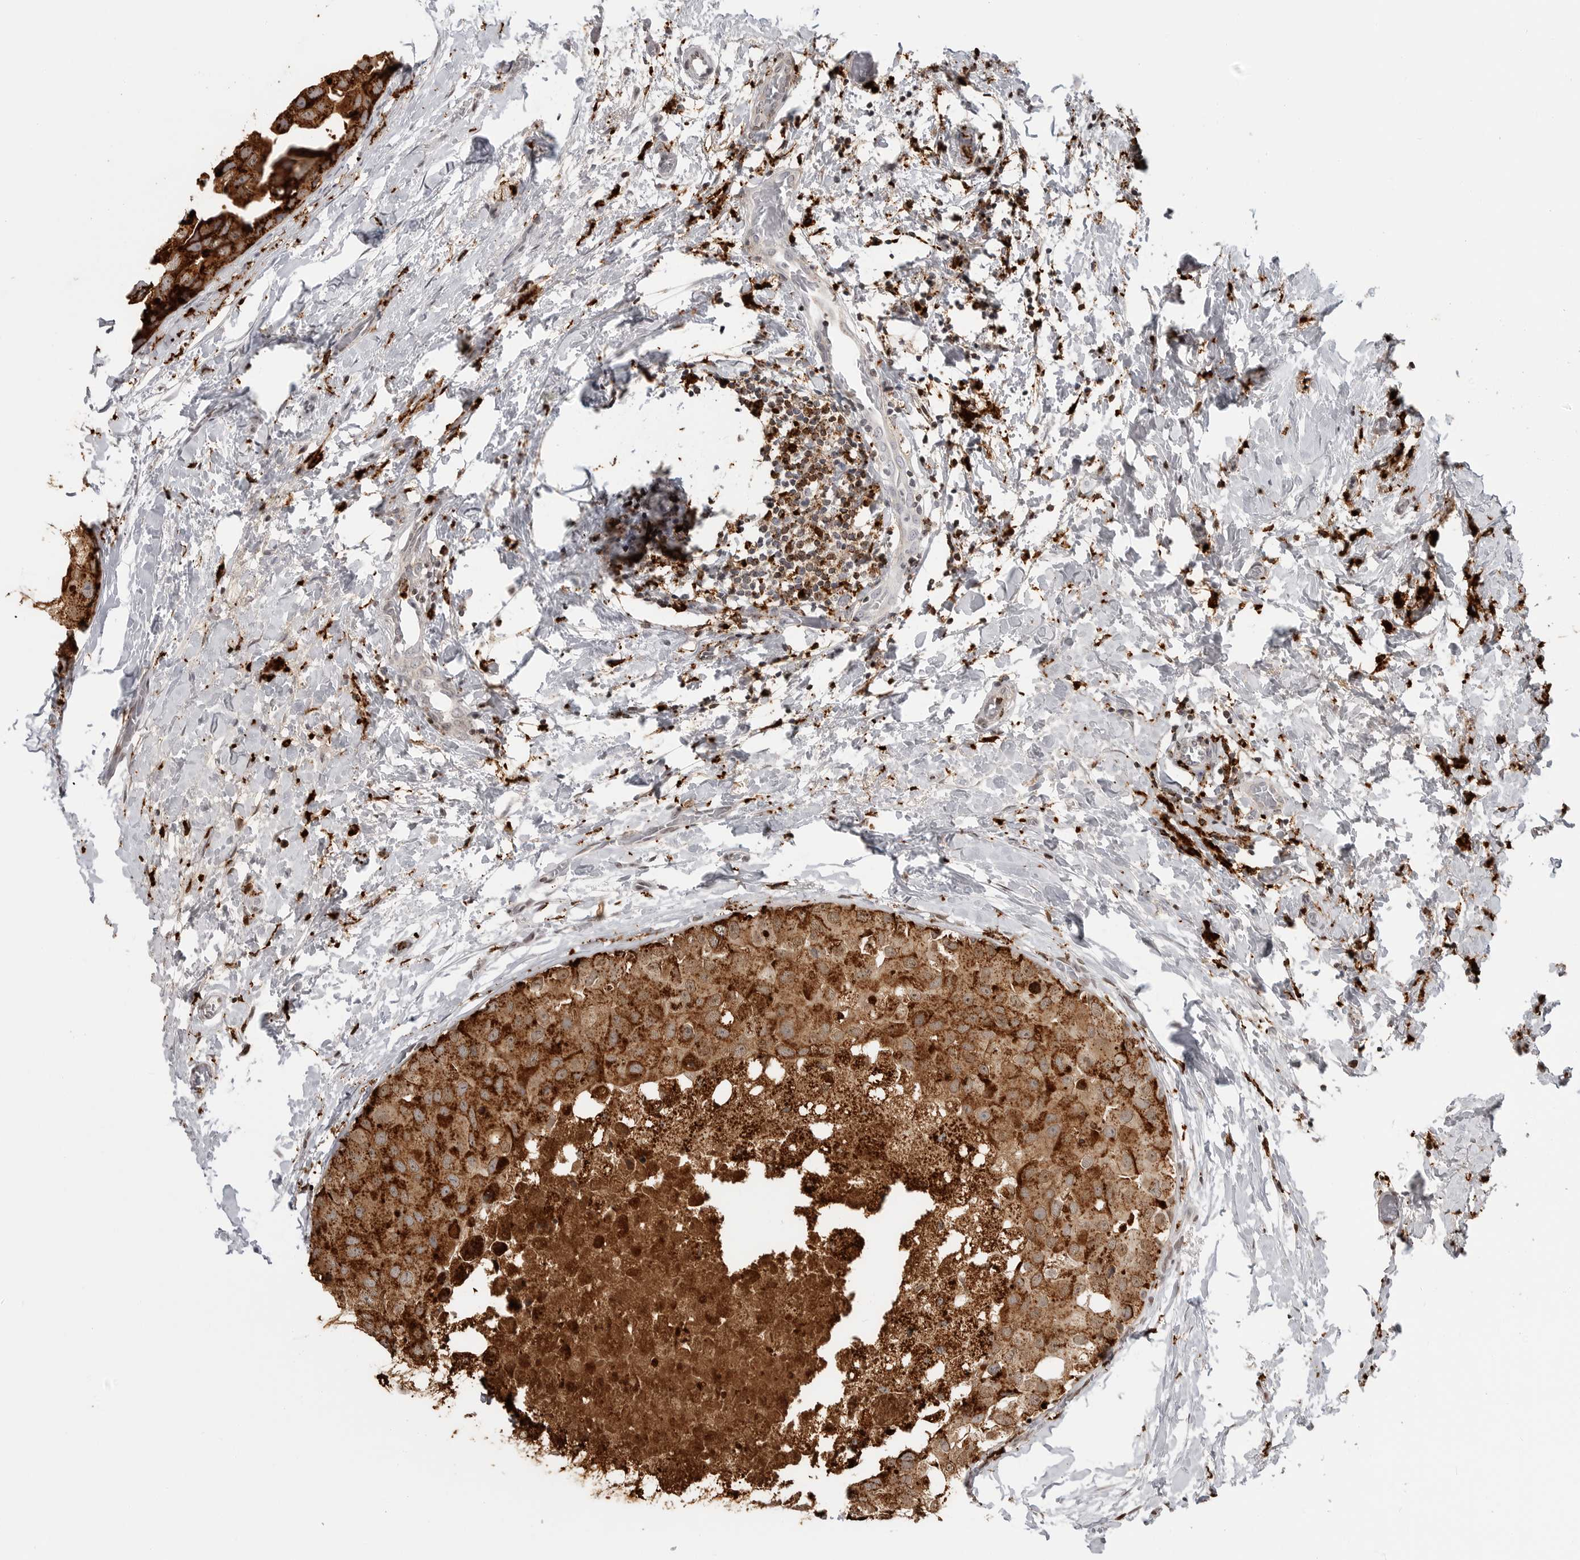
{"staining": {"intensity": "strong", "quantity": ">75%", "location": "cytoplasmic/membranous"}, "tissue": "breast cancer", "cell_type": "Tumor cells", "image_type": "cancer", "snomed": [{"axis": "morphology", "description": "Duct carcinoma"}, {"axis": "topography", "description": "Breast"}], "caption": "Immunohistochemical staining of human breast cancer (invasive ductal carcinoma) demonstrates strong cytoplasmic/membranous protein staining in about >75% of tumor cells. (Stains: DAB (3,3'-diaminobenzidine) in brown, nuclei in blue, Microscopy: brightfield microscopy at high magnification).", "gene": "IFI30", "patient": {"sex": "female", "age": 62}}